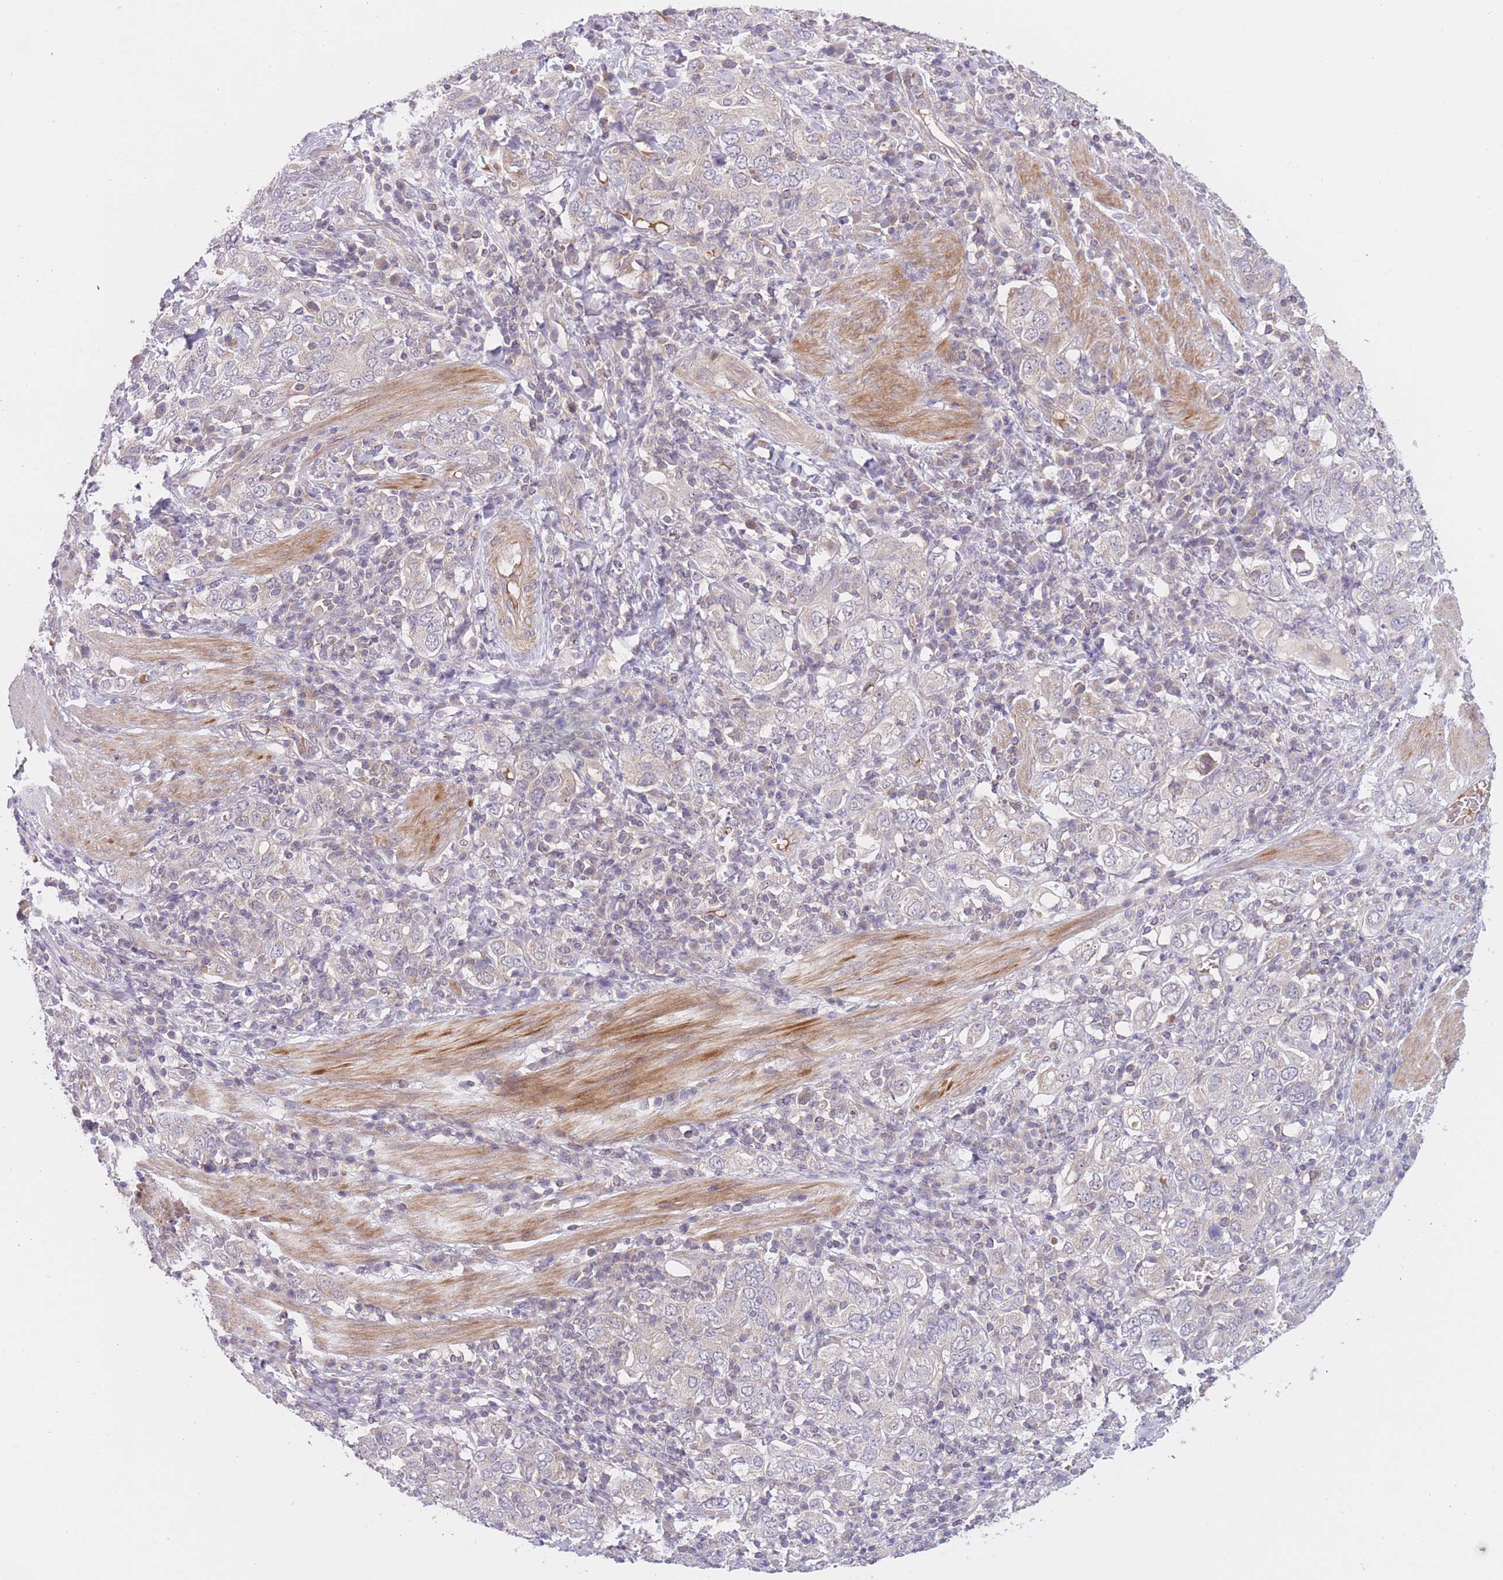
{"staining": {"intensity": "negative", "quantity": "none", "location": "none"}, "tissue": "stomach cancer", "cell_type": "Tumor cells", "image_type": "cancer", "snomed": [{"axis": "morphology", "description": "Adenocarcinoma, NOS"}, {"axis": "topography", "description": "Stomach, upper"}, {"axis": "topography", "description": "Stomach"}], "caption": "High power microscopy photomicrograph of an immunohistochemistry (IHC) image of stomach cancer, revealing no significant expression in tumor cells.", "gene": "FUT5", "patient": {"sex": "male", "age": 62}}